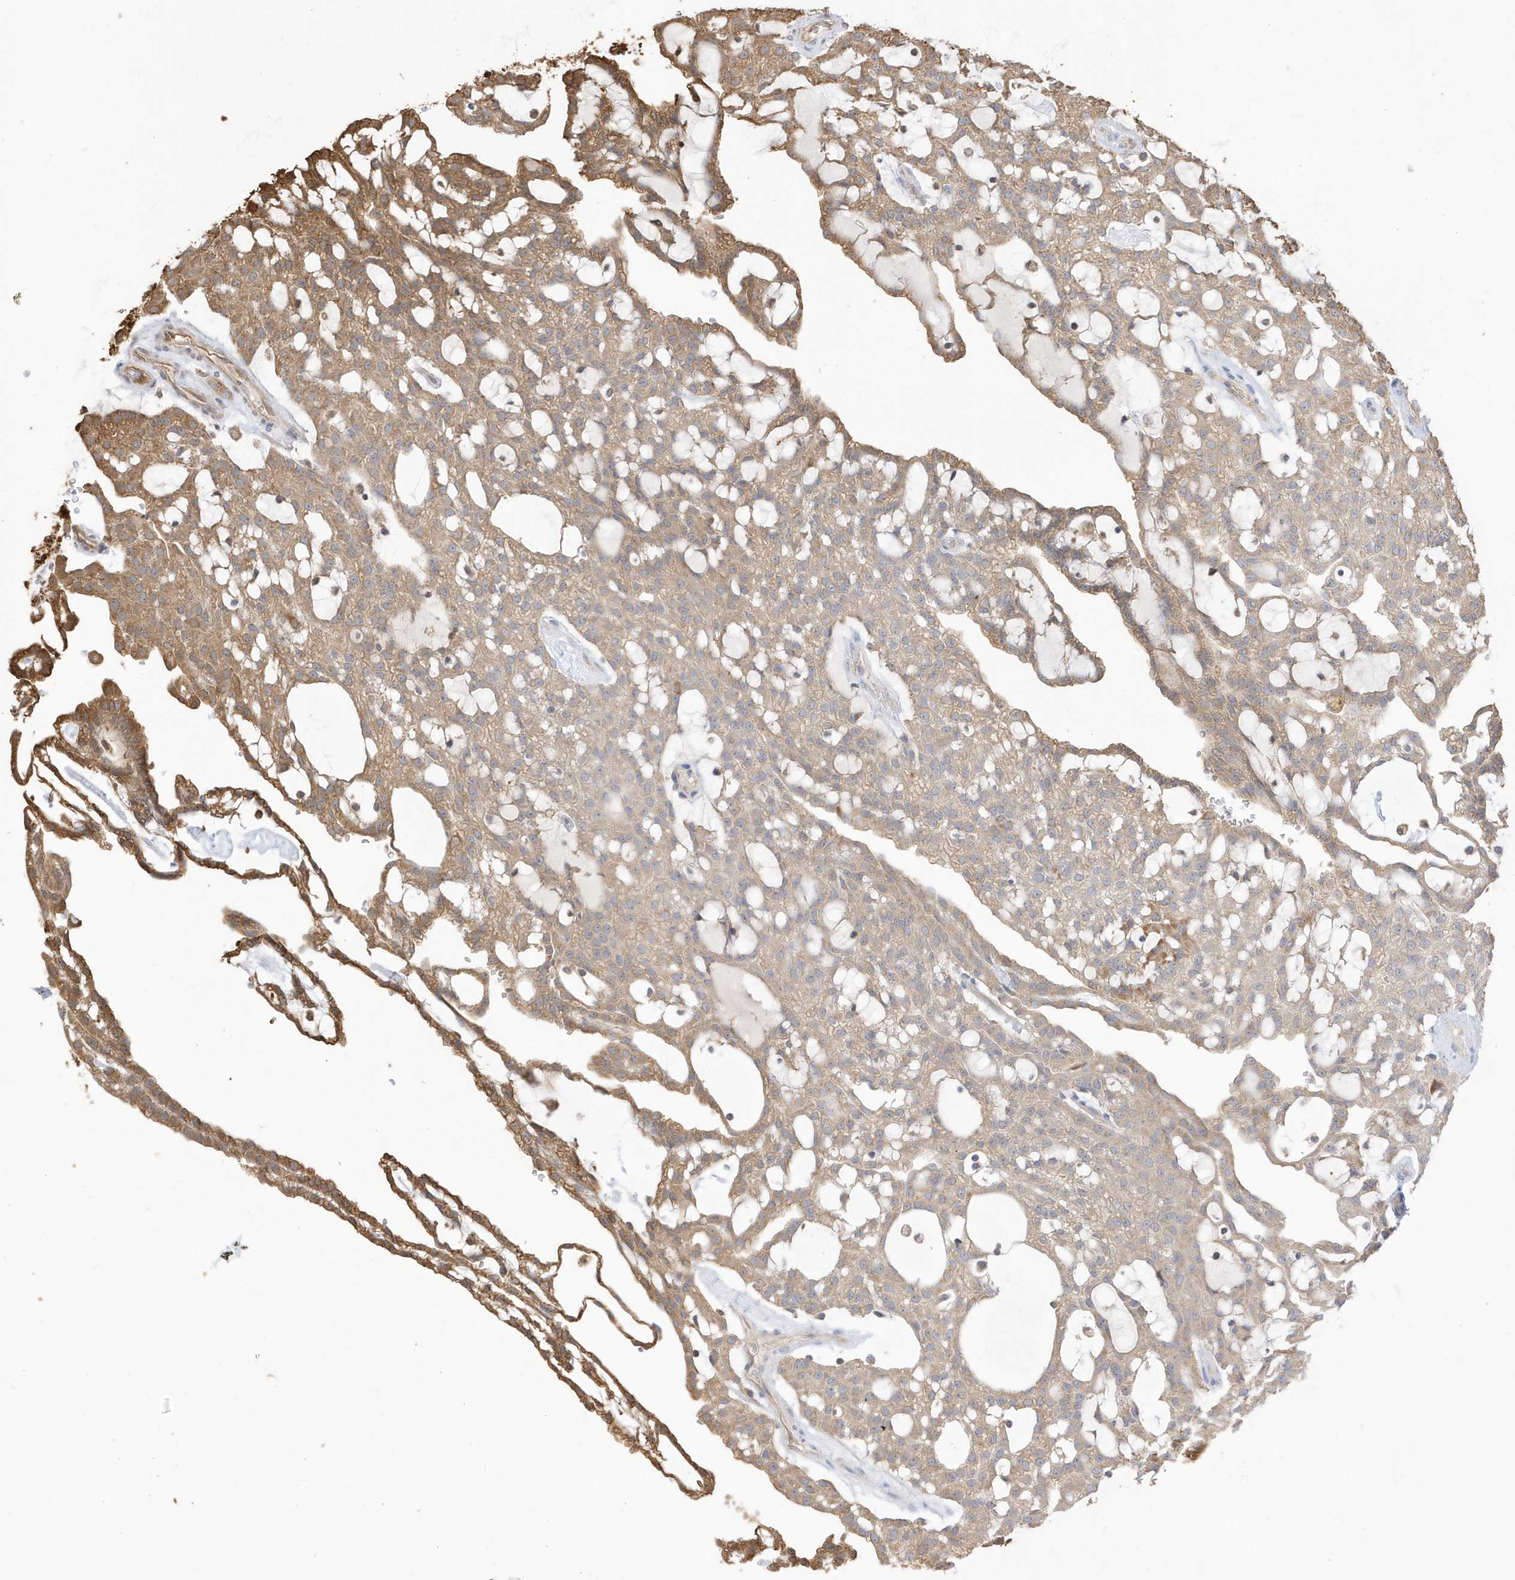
{"staining": {"intensity": "moderate", "quantity": ">75%", "location": "cytoplasmic/membranous"}, "tissue": "renal cancer", "cell_type": "Tumor cells", "image_type": "cancer", "snomed": [{"axis": "morphology", "description": "Adenocarcinoma, NOS"}, {"axis": "topography", "description": "Kidney"}], "caption": "This photomicrograph shows renal adenocarcinoma stained with immunohistochemistry to label a protein in brown. The cytoplasmic/membranous of tumor cells show moderate positivity for the protein. Nuclei are counter-stained blue.", "gene": "AZI2", "patient": {"sex": "male", "age": 63}}